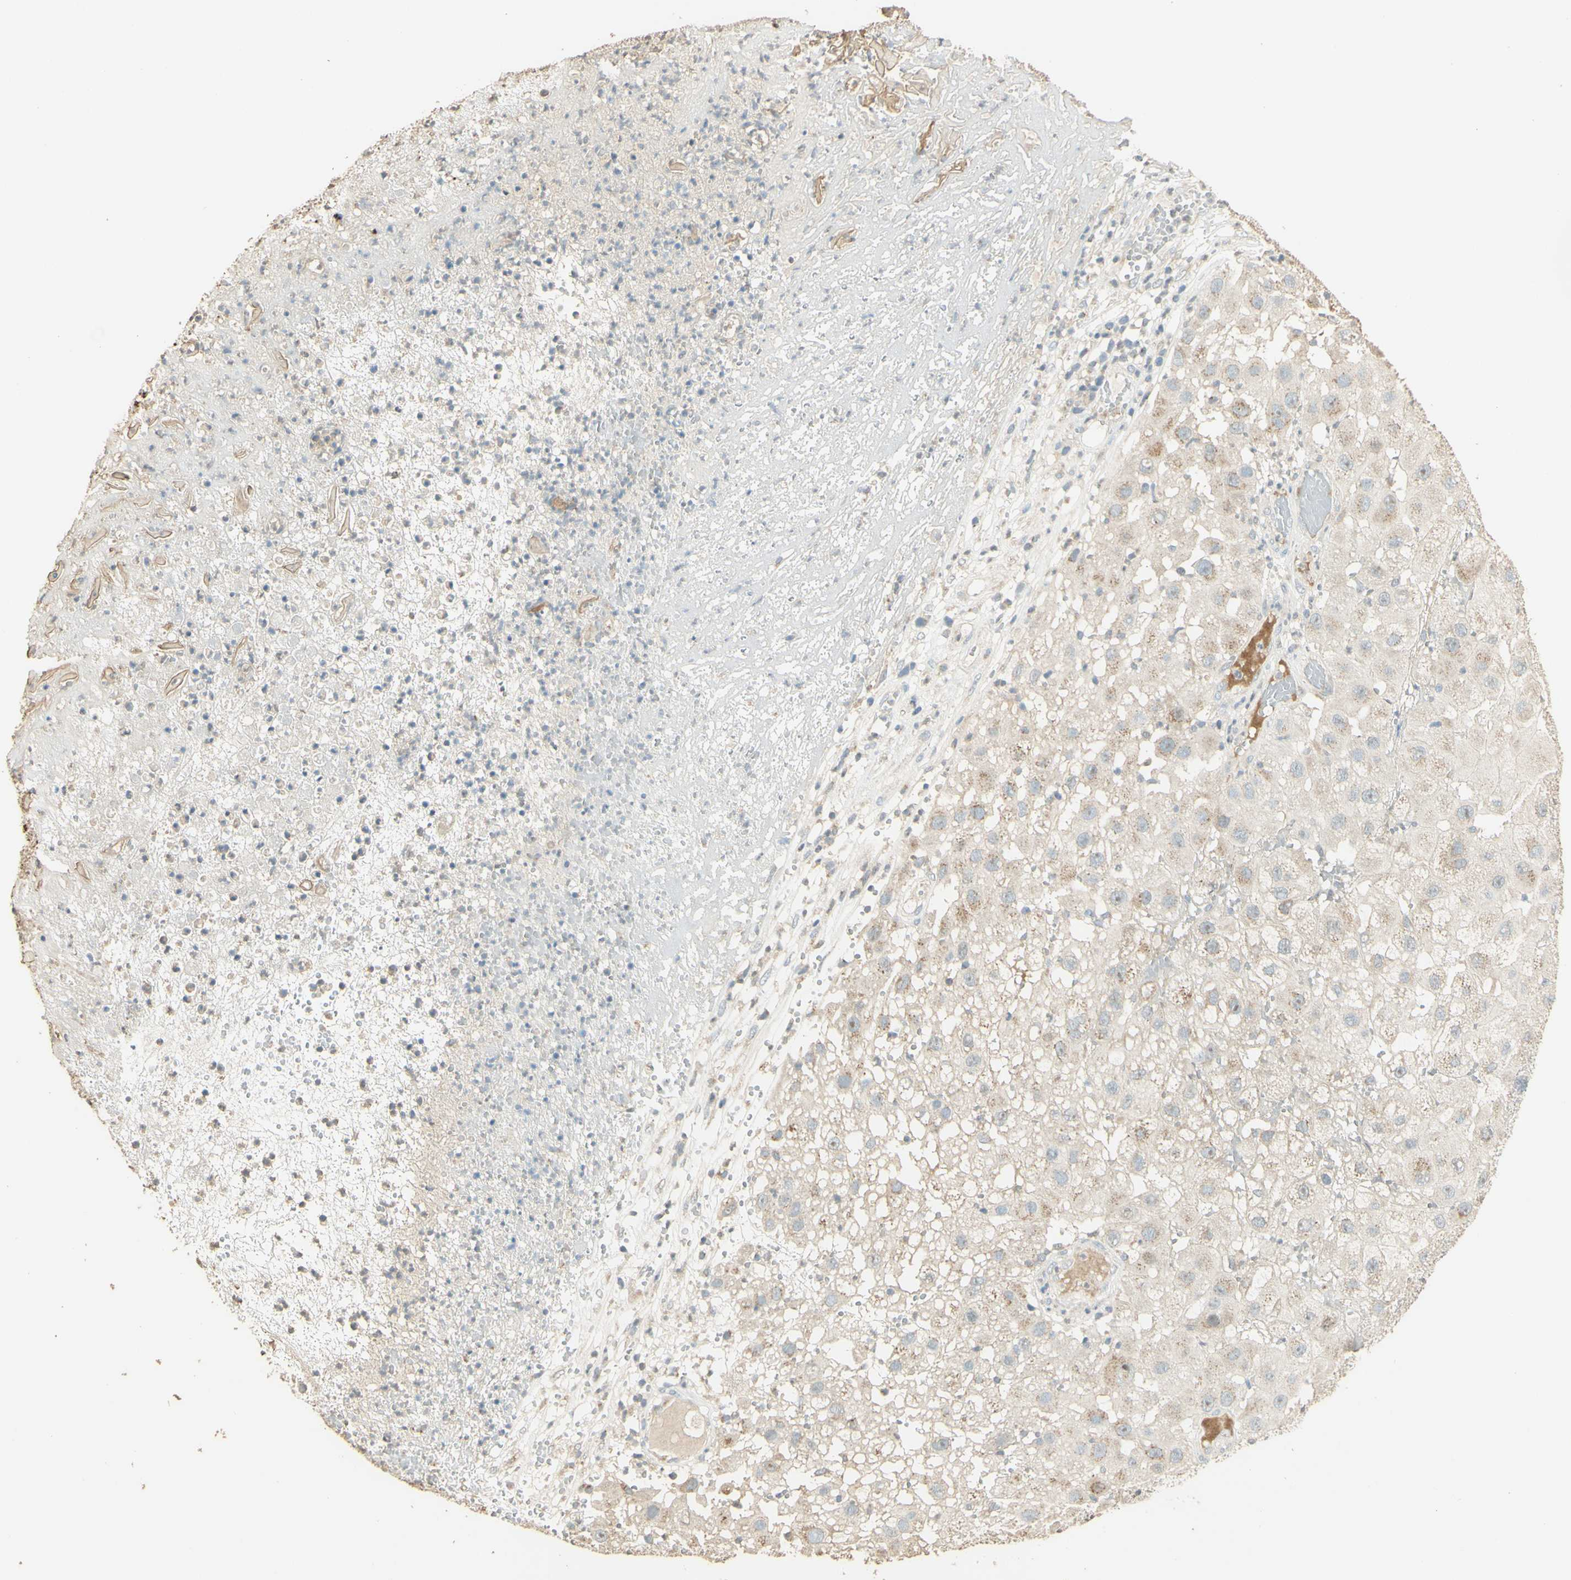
{"staining": {"intensity": "weak", "quantity": "25%-75%", "location": "cytoplasmic/membranous"}, "tissue": "melanoma", "cell_type": "Tumor cells", "image_type": "cancer", "snomed": [{"axis": "morphology", "description": "Malignant melanoma, NOS"}, {"axis": "topography", "description": "Skin"}], "caption": "Protein expression by immunohistochemistry reveals weak cytoplasmic/membranous positivity in about 25%-75% of tumor cells in malignant melanoma.", "gene": "UXS1", "patient": {"sex": "female", "age": 81}}